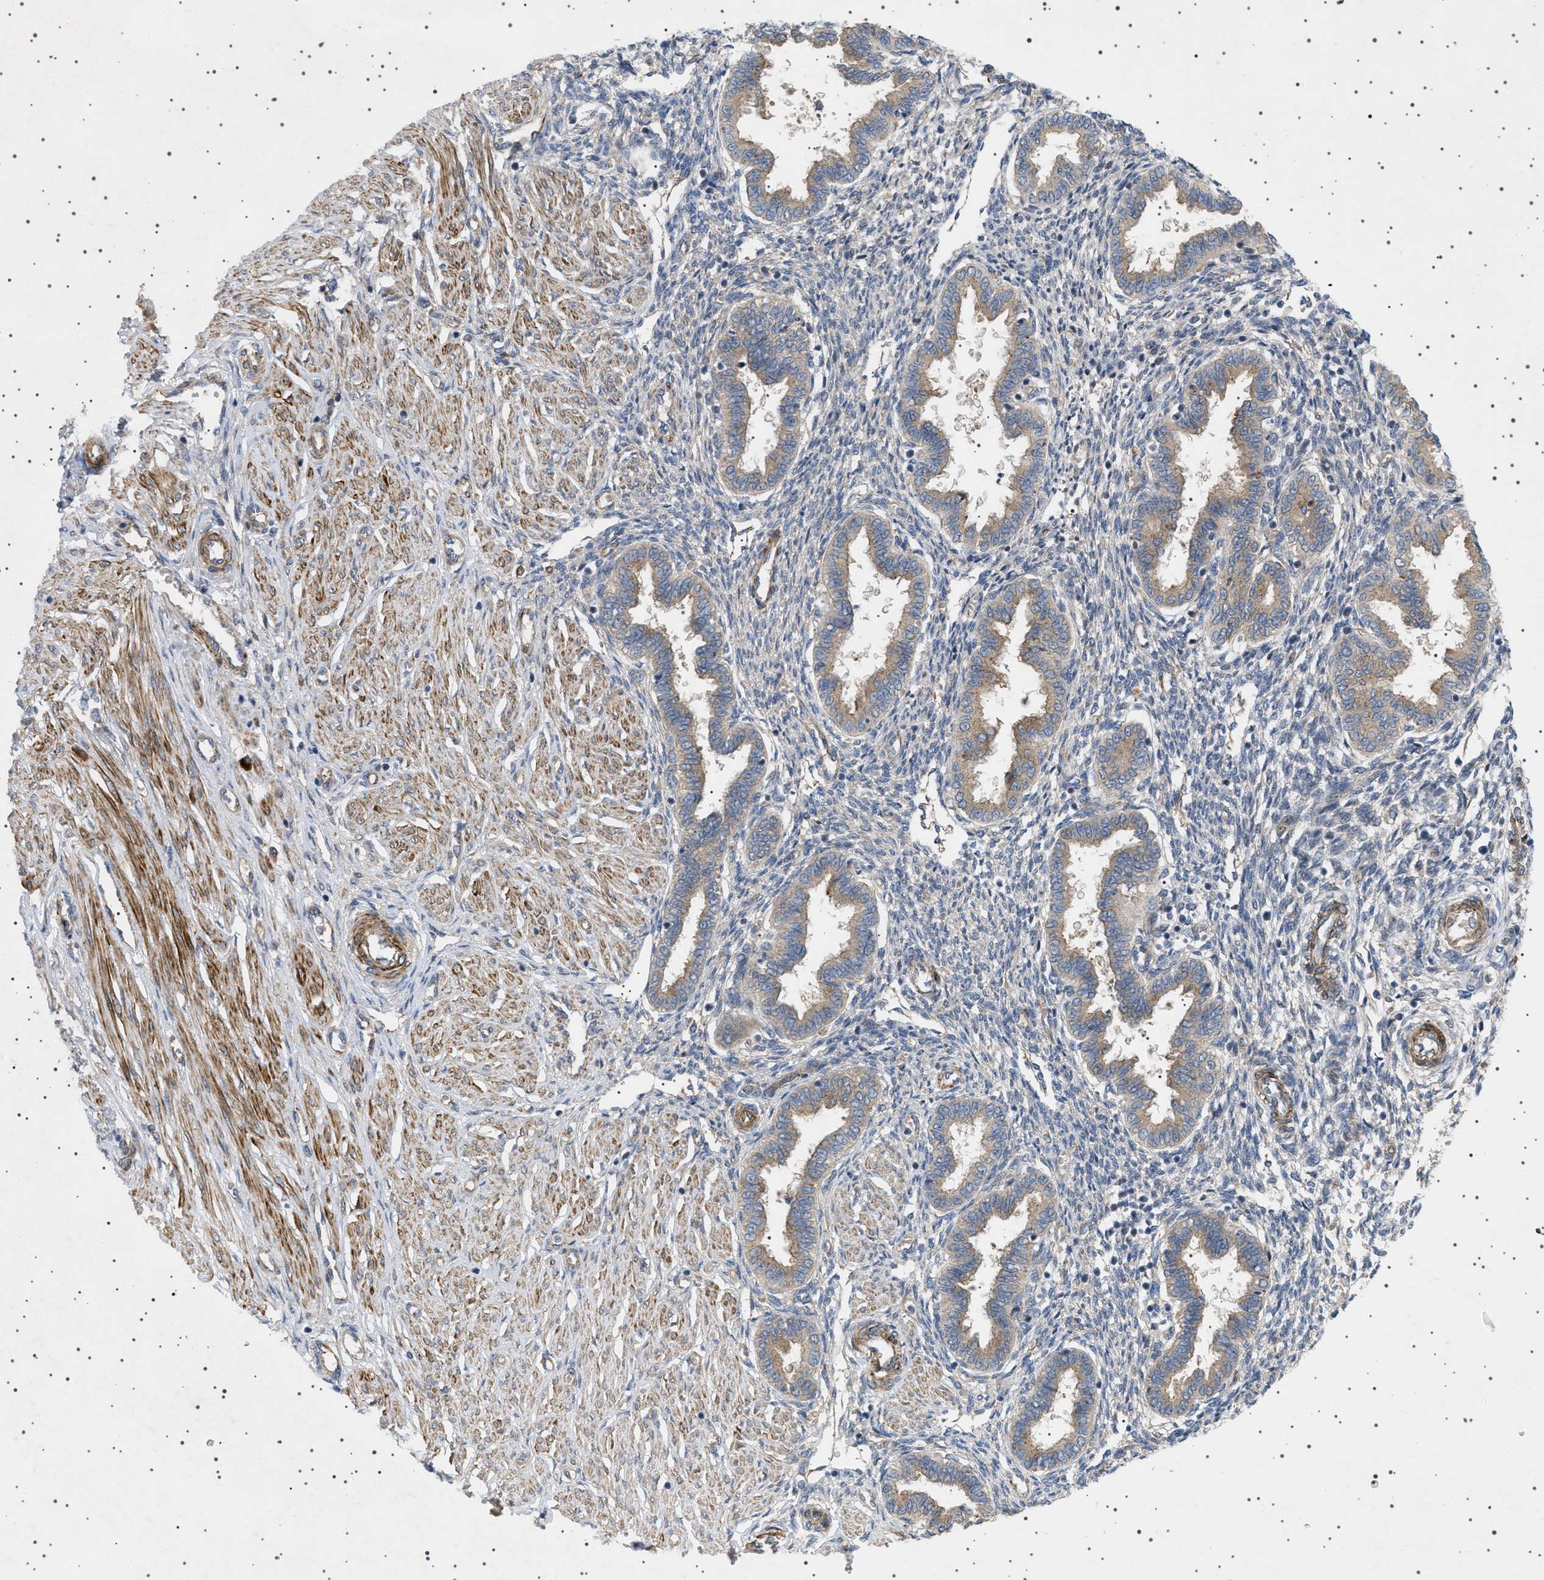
{"staining": {"intensity": "negative", "quantity": "none", "location": "none"}, "tissue": "endometrium", "cell_type": "Cells in endometrial stroma", "image_type": "normal", "snomed": [{"axis": "morphology", "description": "Normal tissue, NOS"}, {"axis": "topography", "description": "Endometrium"}], "caption": "Immunohistochemistry of benign human endometrium displays no positivity in cells in endometrial stroma.", "gene": "CCDC186", "patient": {"sex": "female", "age": 33}}